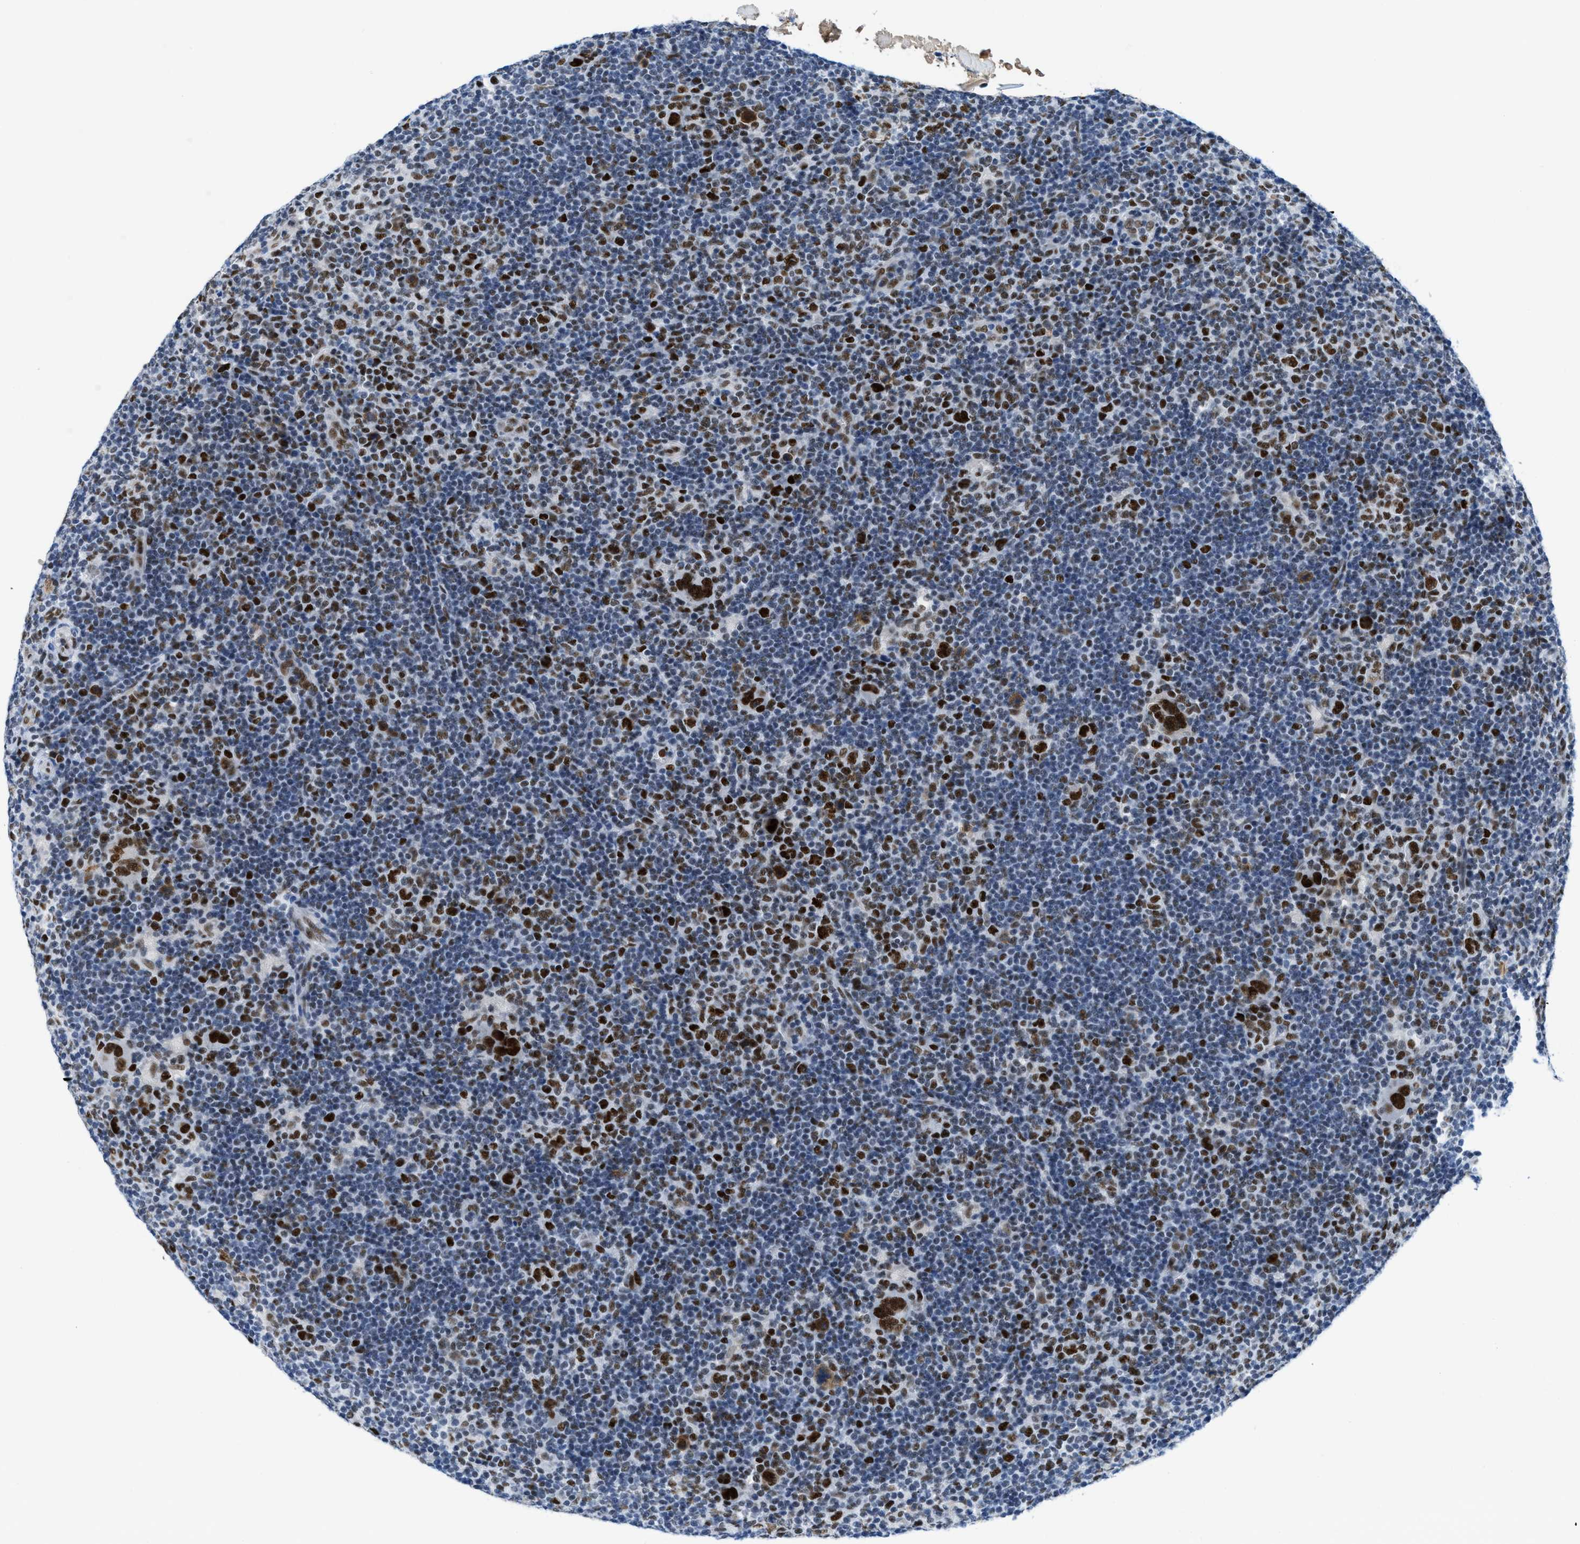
{"staining": {"intensity": "strong", "quantity": "25%-75%", "location": "nuclear"}, "tissue": "lymphoma", "cell_type": "Tumor cells", "image_type": "cancer", "snomed": [{"axis": "morphology", "description": "Hodgkin's disease, NOS"}, {"axis": "topography", "description": "Lymph node"}], "caption": "Hodgkin's disease stained with IHC reveals strong nuclear staining in approximately 25%-75% of tumor cells.", "gene": "SMARCAD1", "patient": {"sex": "female", "age": 57}}